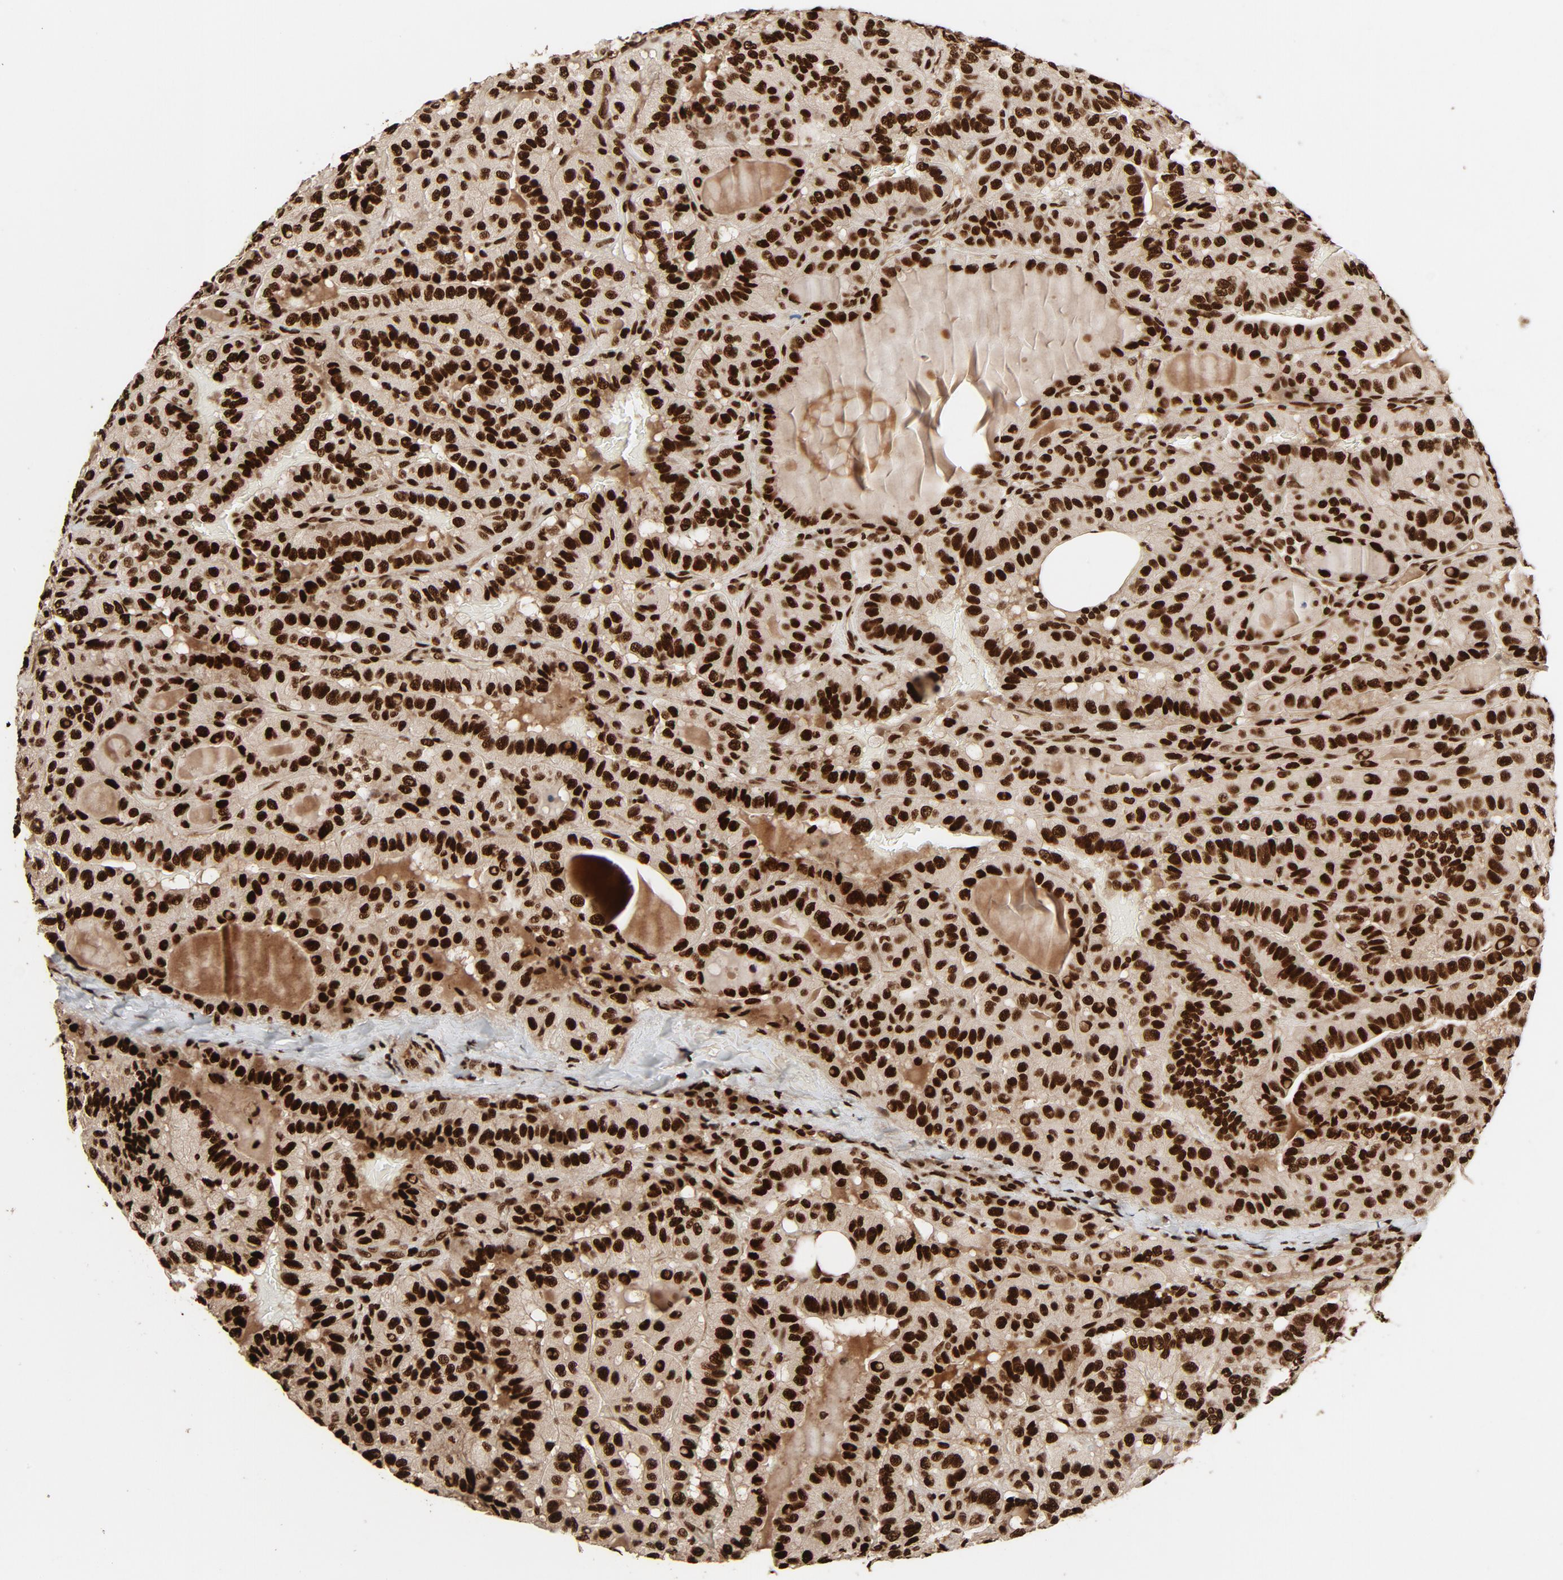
{"staining": {"intensity": "strong", "quantity": ">75%", "location": "nuclear"}, "tissue": "thyroid cancer", "cell_type": "Tumor cells", "image_type": "cancer", "snomed": [{"axis": "morphology", "description": "Papillary adenocarcinoma, NOS"}, {"axis": "topography", "description": "Thyroid gland"}], "caption": "Tumor cells show high levels of strong nuclear expression in about >75% of cells in human thyroid papillary adenocarcinoma. (Brightfield microscopy of DAB IHC at high magnification).", "gene": "TP53BP1", "patient": {"sex": "male", "age": 77}}